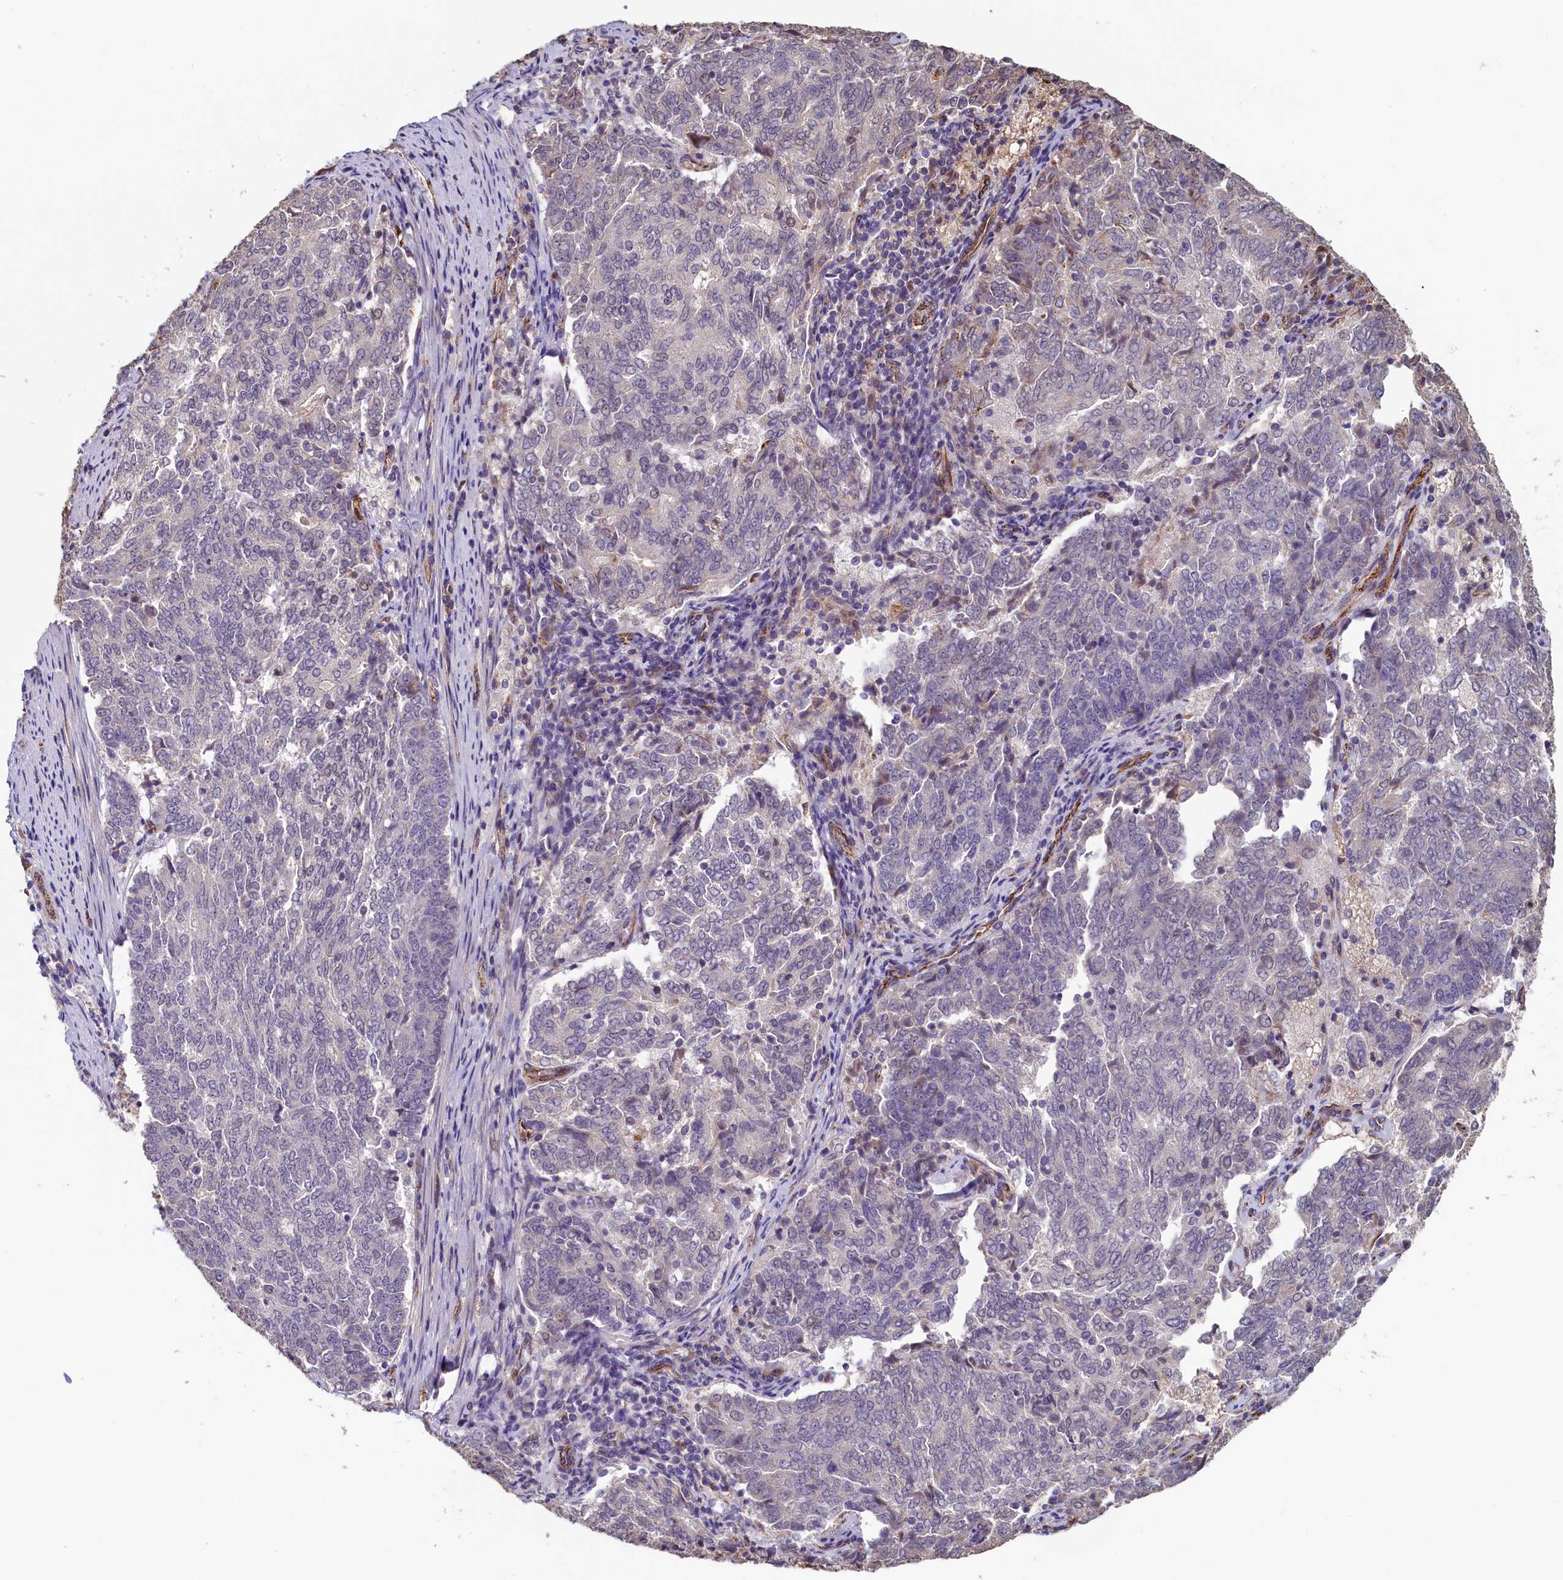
{"staining": {"intensity": "negative", "quantity": "none", "location": "none"}, "tissue": "endometrial cancer", "cell_type": "Tumor cells", "image_type": "cancer", "snomed": [{"axis": "morphology", "description": "Adenocarcinoma, NOS"}, {"axis": "topography", "description": "Endometrium"}], "caption": "An immunohistochemistry (IHC) histopathology image of adenocarcinoma (endometrial) is shown. There is no staining in tumor cells of adenocarcinoma (endometrial). Brightfield microscopy of IHC stained with DAB (brown) and hematoxylin (blue), captured at high magnification.", "gene": "ACSBG1", "patient": {"sex": "female", "age": 80}}